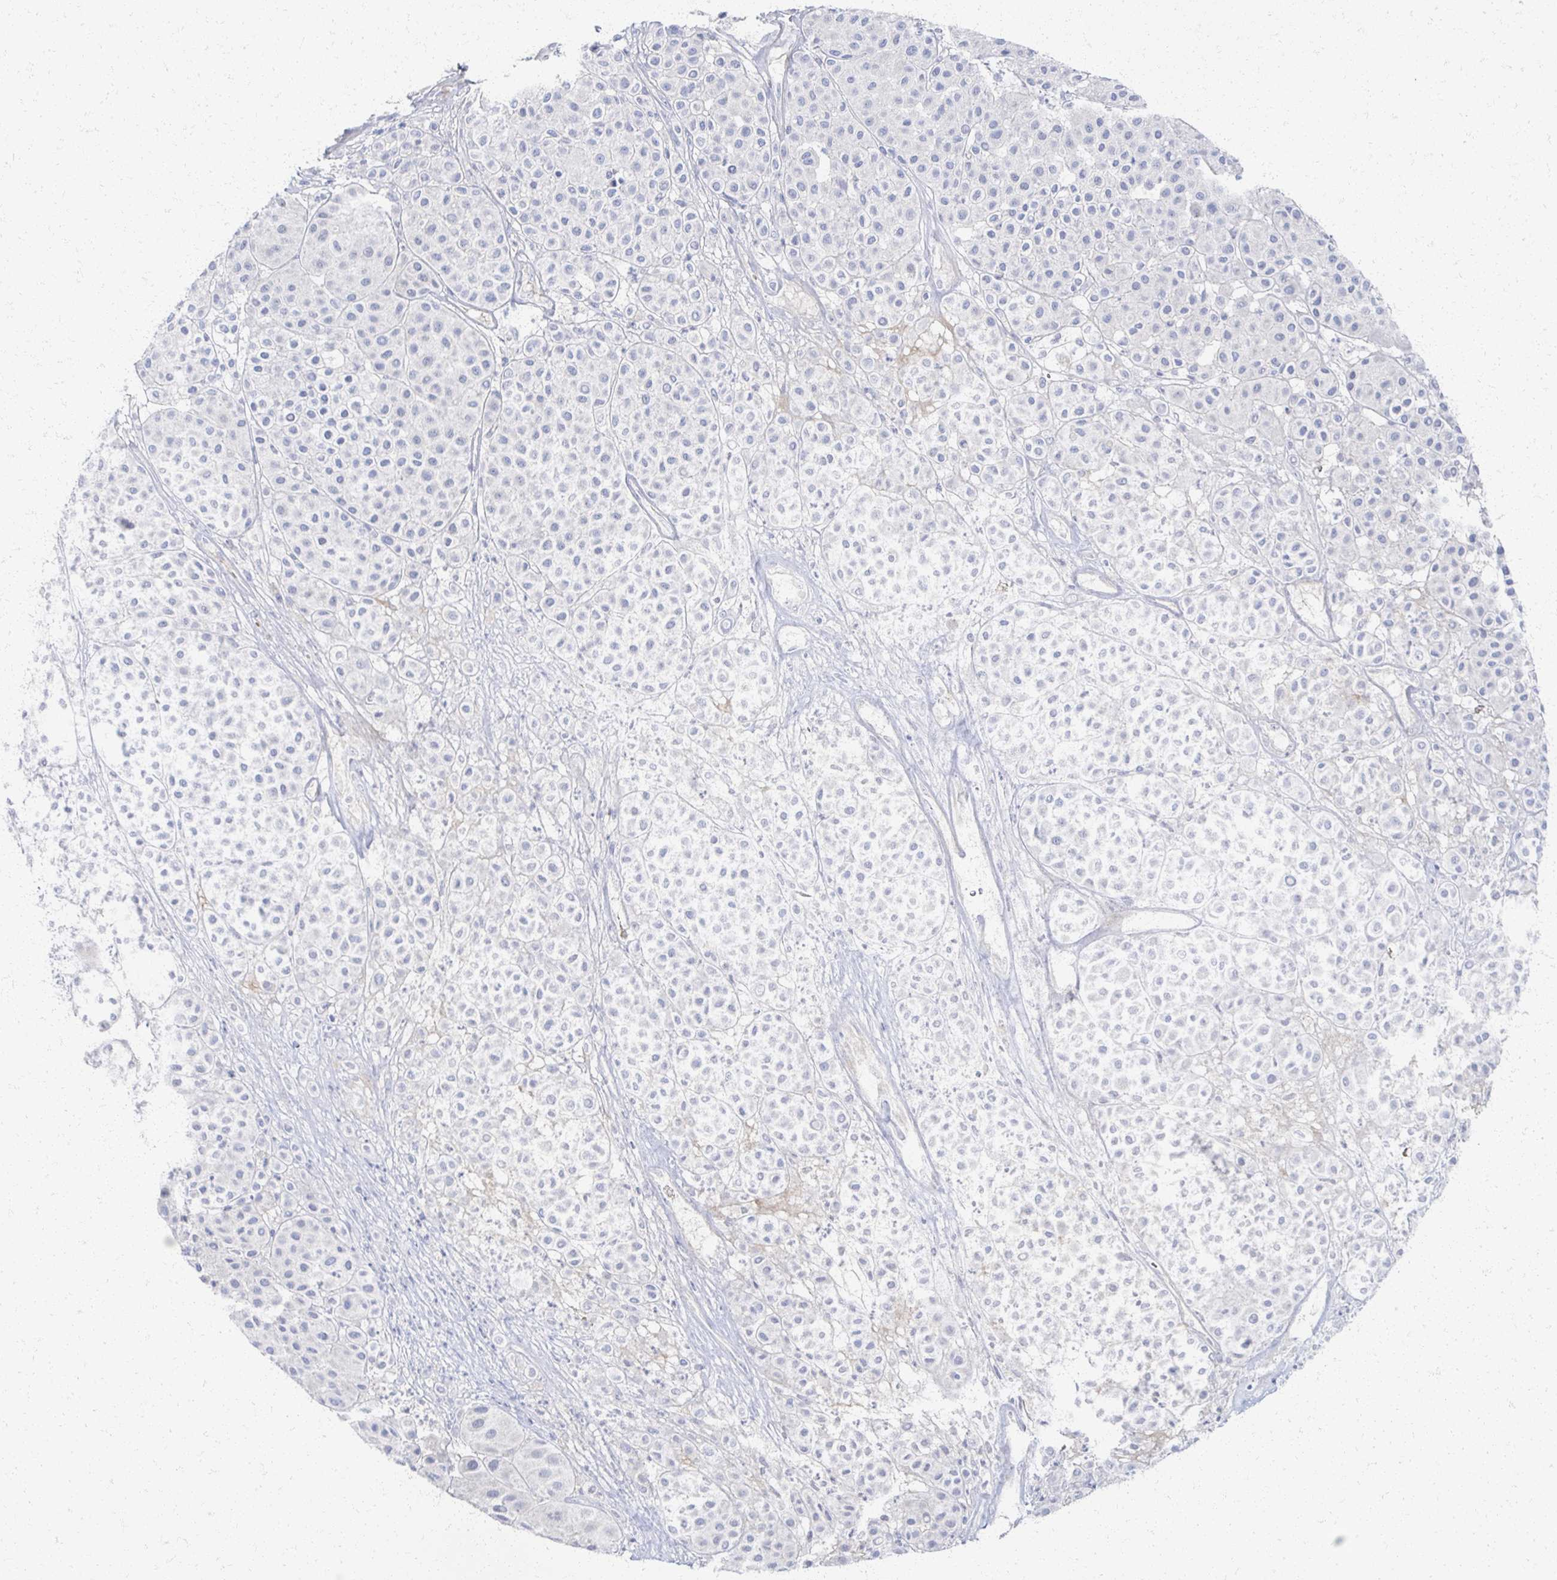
{"staining": {"intensity": "negative", "quantity": "none", "location": "none"}, "tissue": "melanoma", "cell_type": "Tumor cells", "image_type": "cancer", "snomed": [{"axis": "morphology", "description": "Malignant melanoma, Metastatic site"}, {"axis": "topography", "description": "Smooth muscle"}], "caption": "High power microscopy image of an immunohistochemistry photomicrograph of malignant melanoma (metastatic site), revealing no significant expression in tumor cells.", "gene": "PRR20A", "patient": {"sex": "male", "age": 41}}